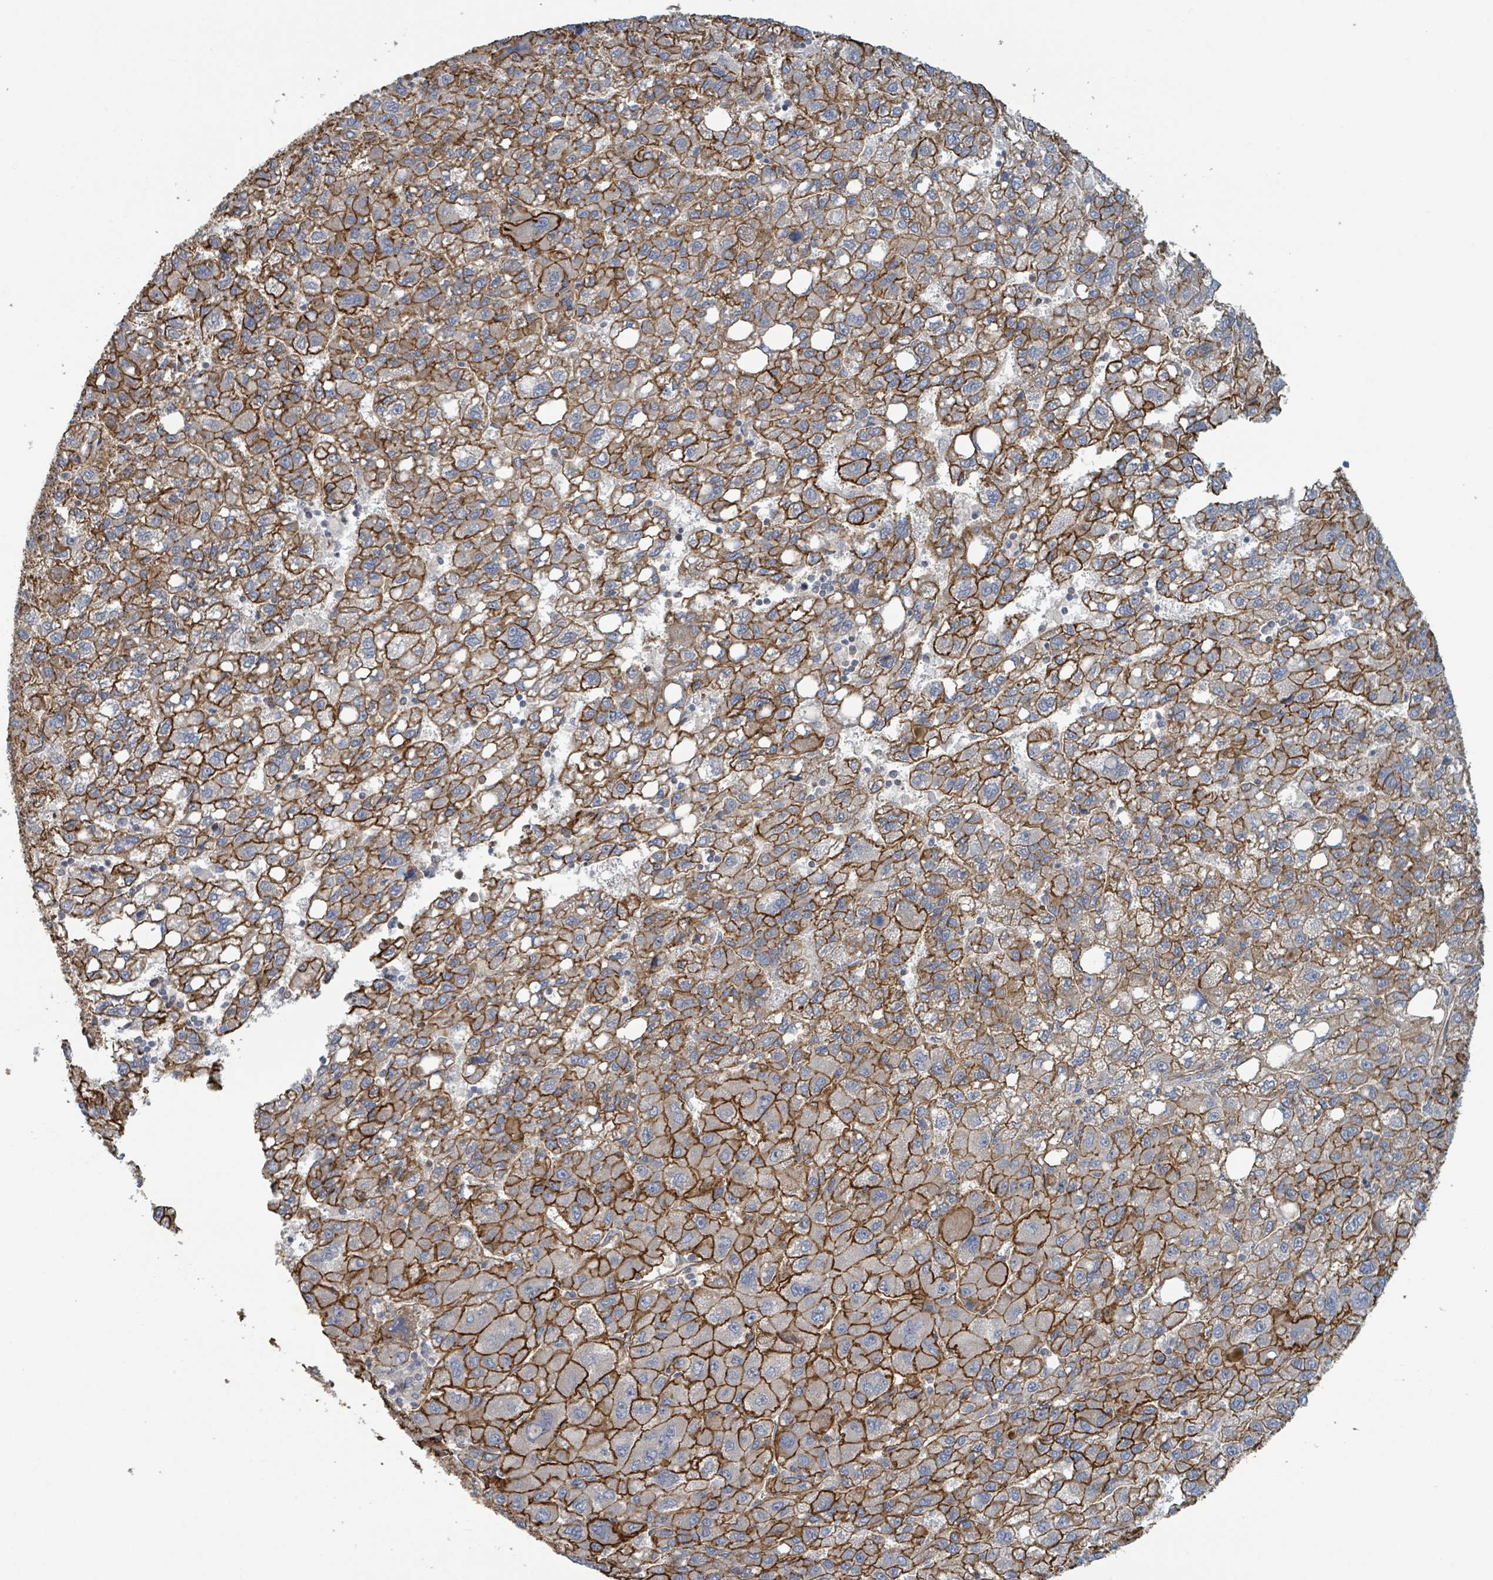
{"staining": {"intensity": "moderate", "quantity": ">75%", "location": "cytoplasmic/membranous"}, "tissue": "liver cancer", "cell_type": "Tumor cells", "image_type": "cancer", "snomed": [{"axis": "morphology", "description": "Carcinoma, Hepatocellular, NOS"}, {"axis": "topography", "description": "Liver"}], "caption": "A histopathology image of human liver cancer (hepatocellular carcinoma) stained for a protein shows moderate cytoplasmic/membranous brown staining in tumor cells. (Brightfield microscopy of DAB IHC at high magnification).", "gene": "LDOC1", "patient": {"sex": "female", "age": 82}}